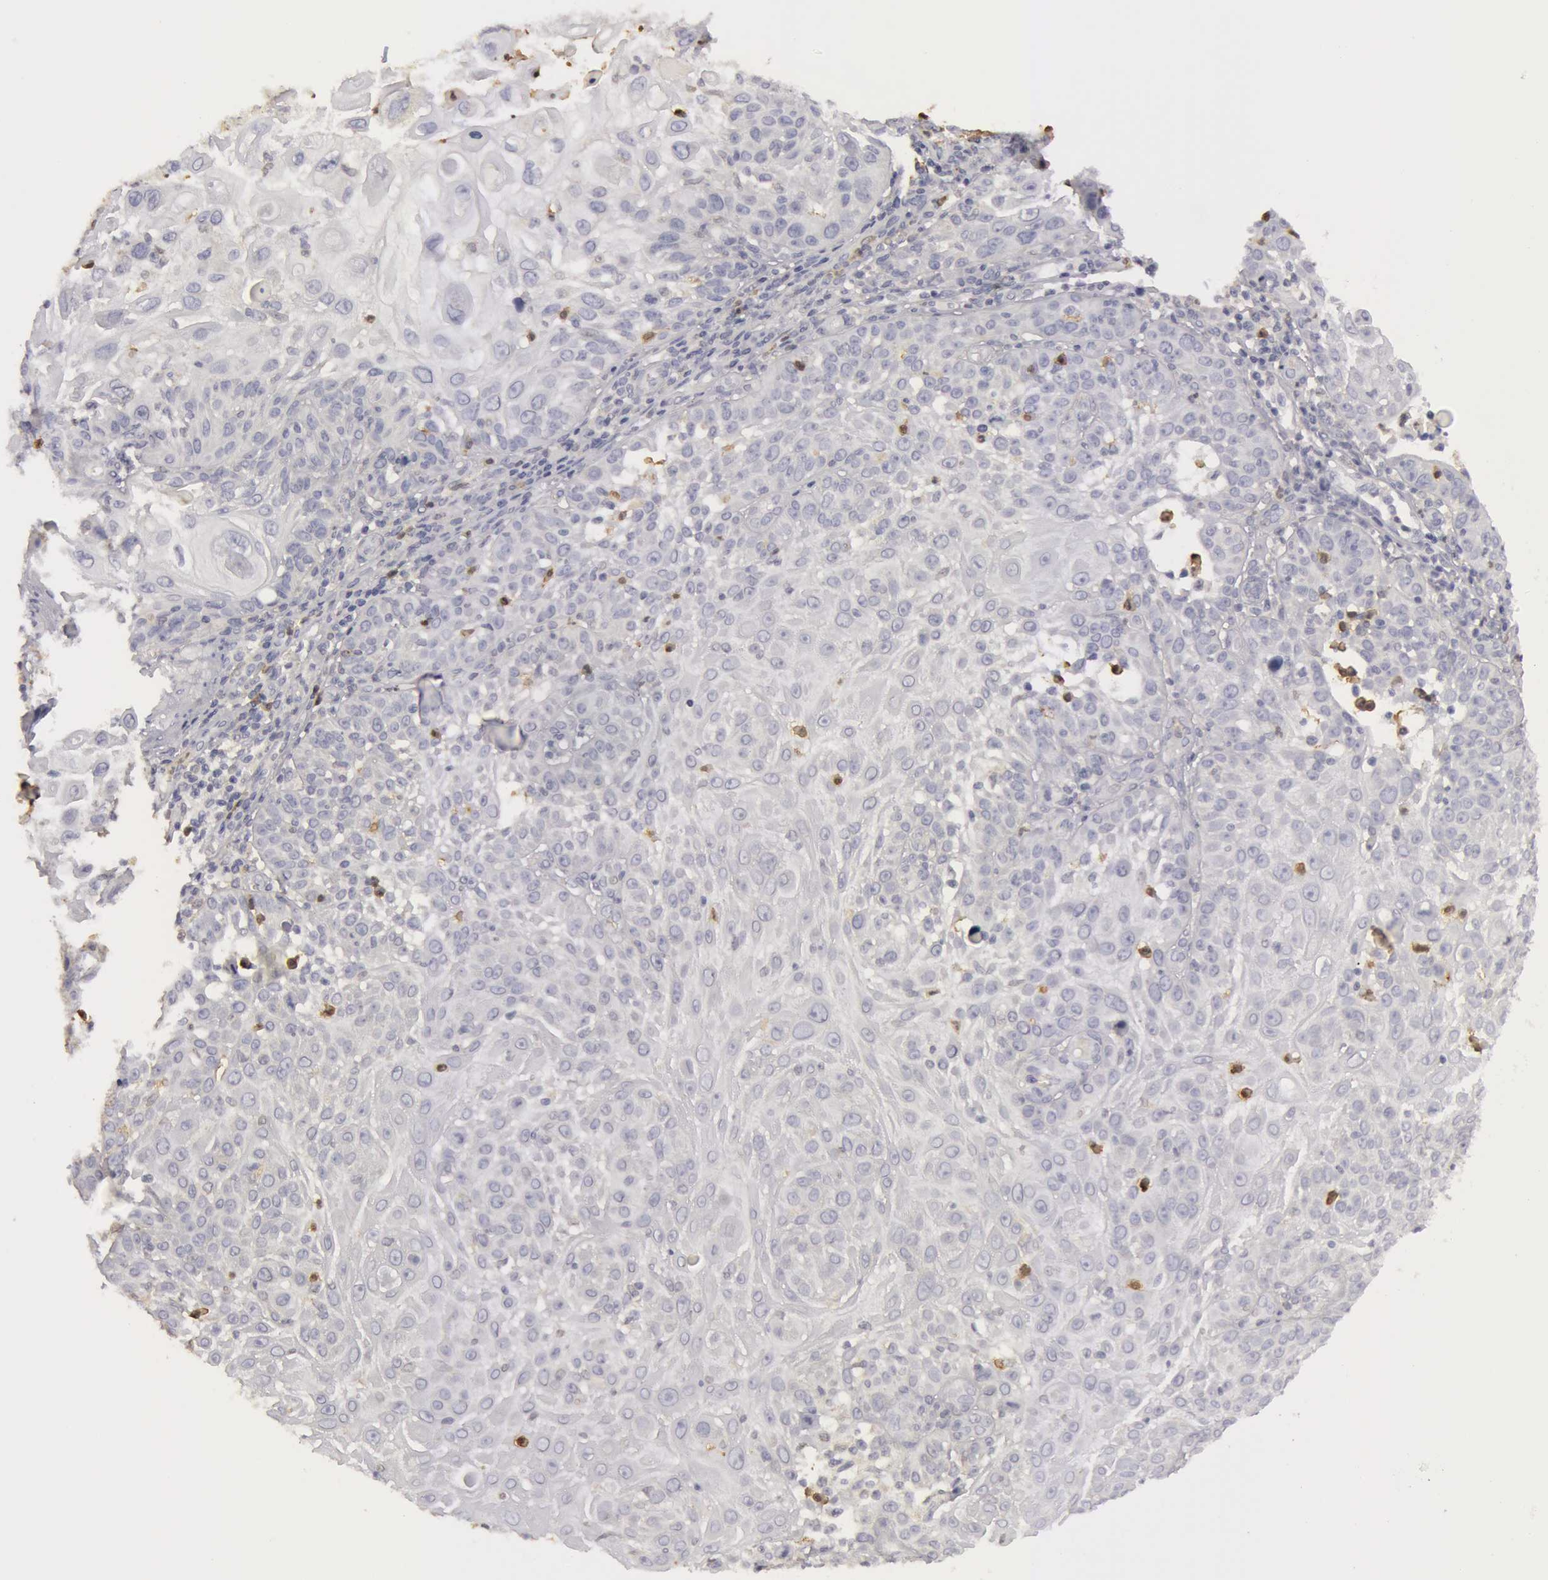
{"staining": {"intensity": "negative", "quantity": "none", "location": "none"}, "tissue": "skin cancer", "cell_type": "Tumor cells", "image_type": "cancer", "snomed": [{"axis": "morphology", "description": "Squamous cell carcinoma, NOS"}, {"axis": "topography", "description": "Skin"}], "caption": "This micrograph is of skin squamous cell carcinoma stained with immunohistochemistry to label a protein in brown with the nuclei are counter-stained blue. There is no staining in tumor cells. (DAB (3,3'-diaminobenzidine) IHC with hematoxylin counter stain).", "gene": "CAT", "patient": {"sex": "female", "age": 89}}